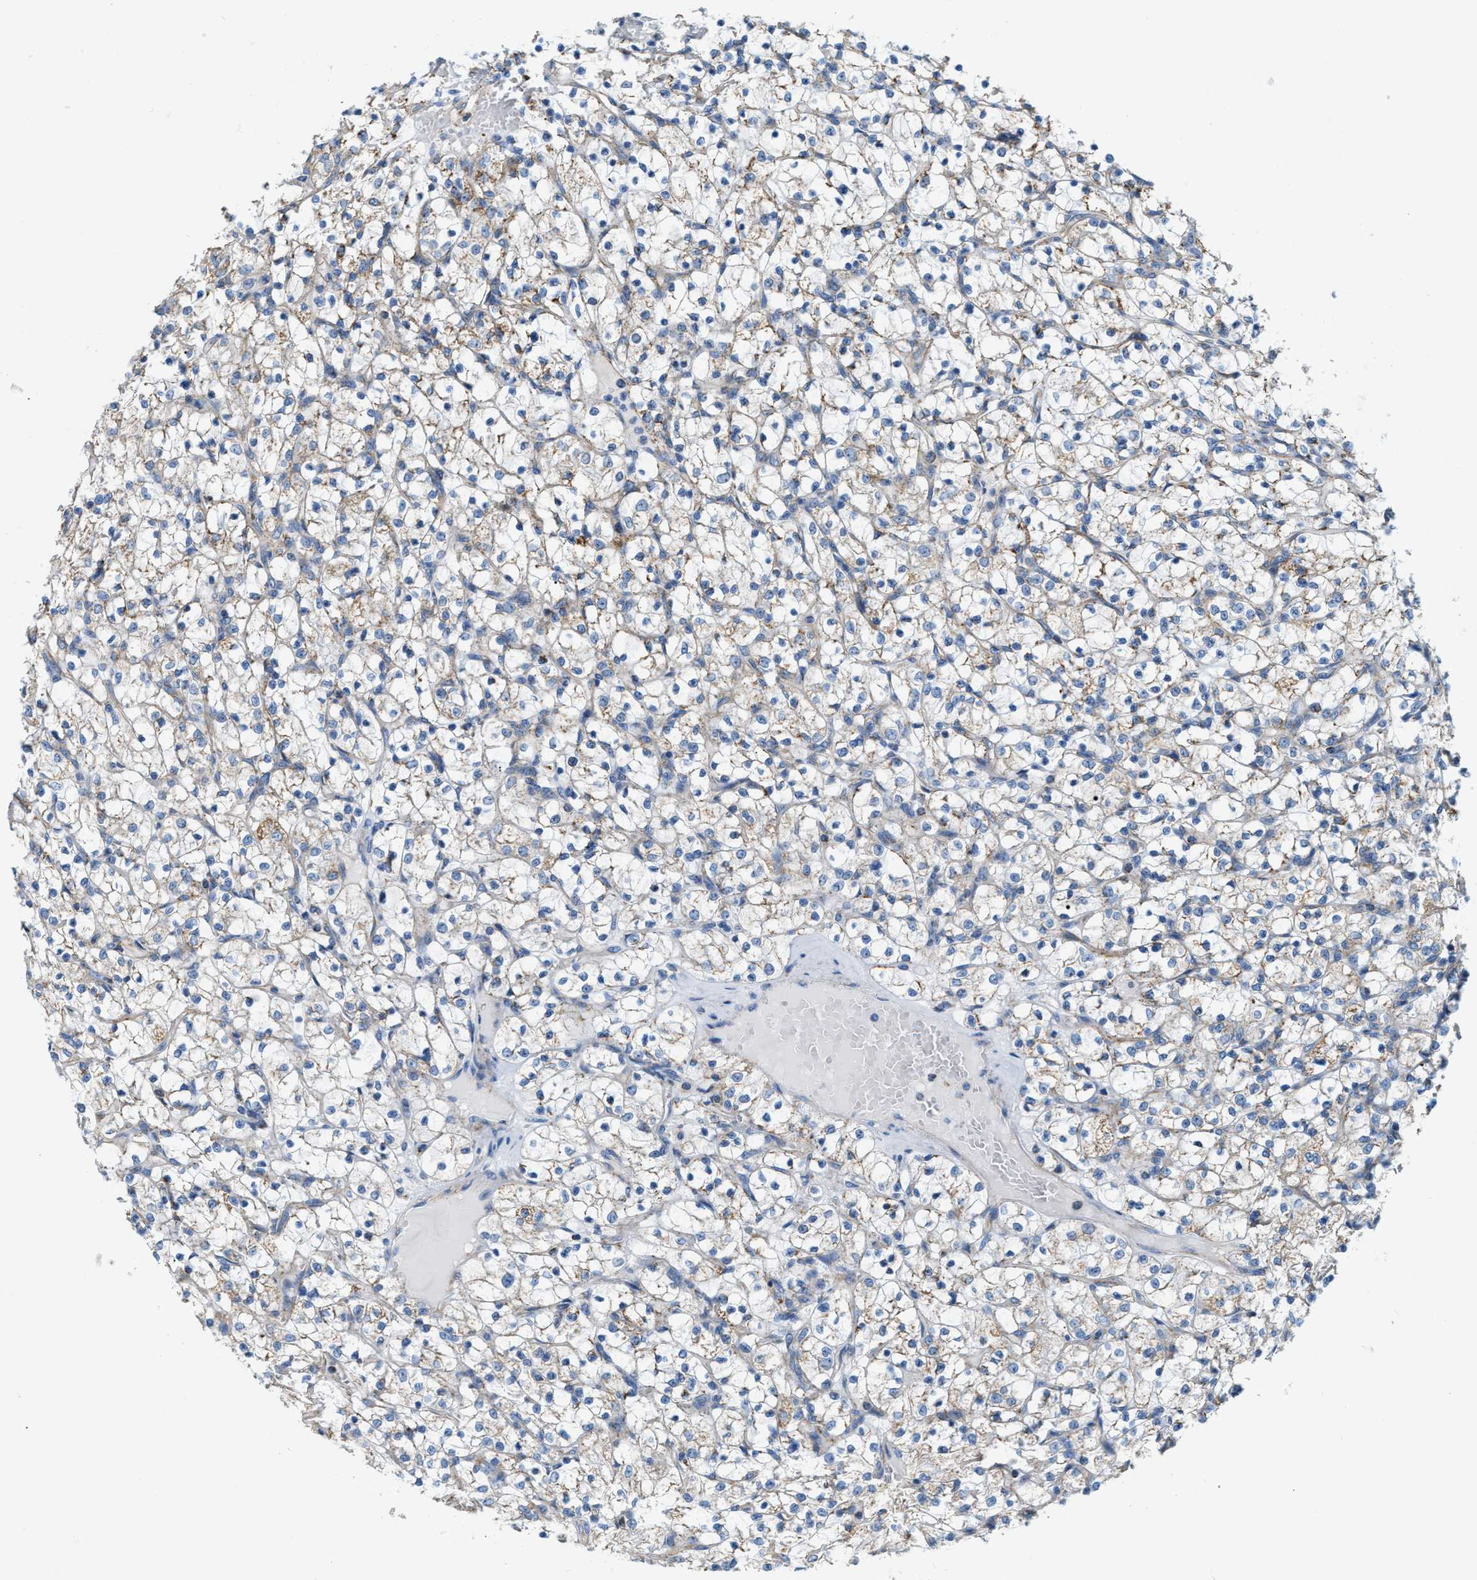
{"staining": {"intensity": "weak", "quantity": "<25%", "location": "cytoplasmic/membranous"}, "tissue": "renal cancer", "cell_type": "Tumor cells", "image_type": "cancer", "snomed": [{"axis": "morphology", "description": "Adenocarcinoma, NOS"}, {"axis": "topography", "description": "Kidney"}], "caption": "High magnification brightfield microscopy of renal cancer stained with DAB (3,3'-diaminobenzidine) (brown) and counterstained with hematoxylin (blue): tumor cells show no significant staining. (DAB (3,3'-diaminobenzidine) immunohistochemistry with hematoxylin counter stain).", "gene": "JADE1", "patient": {"sex": "female", "age": 69}}